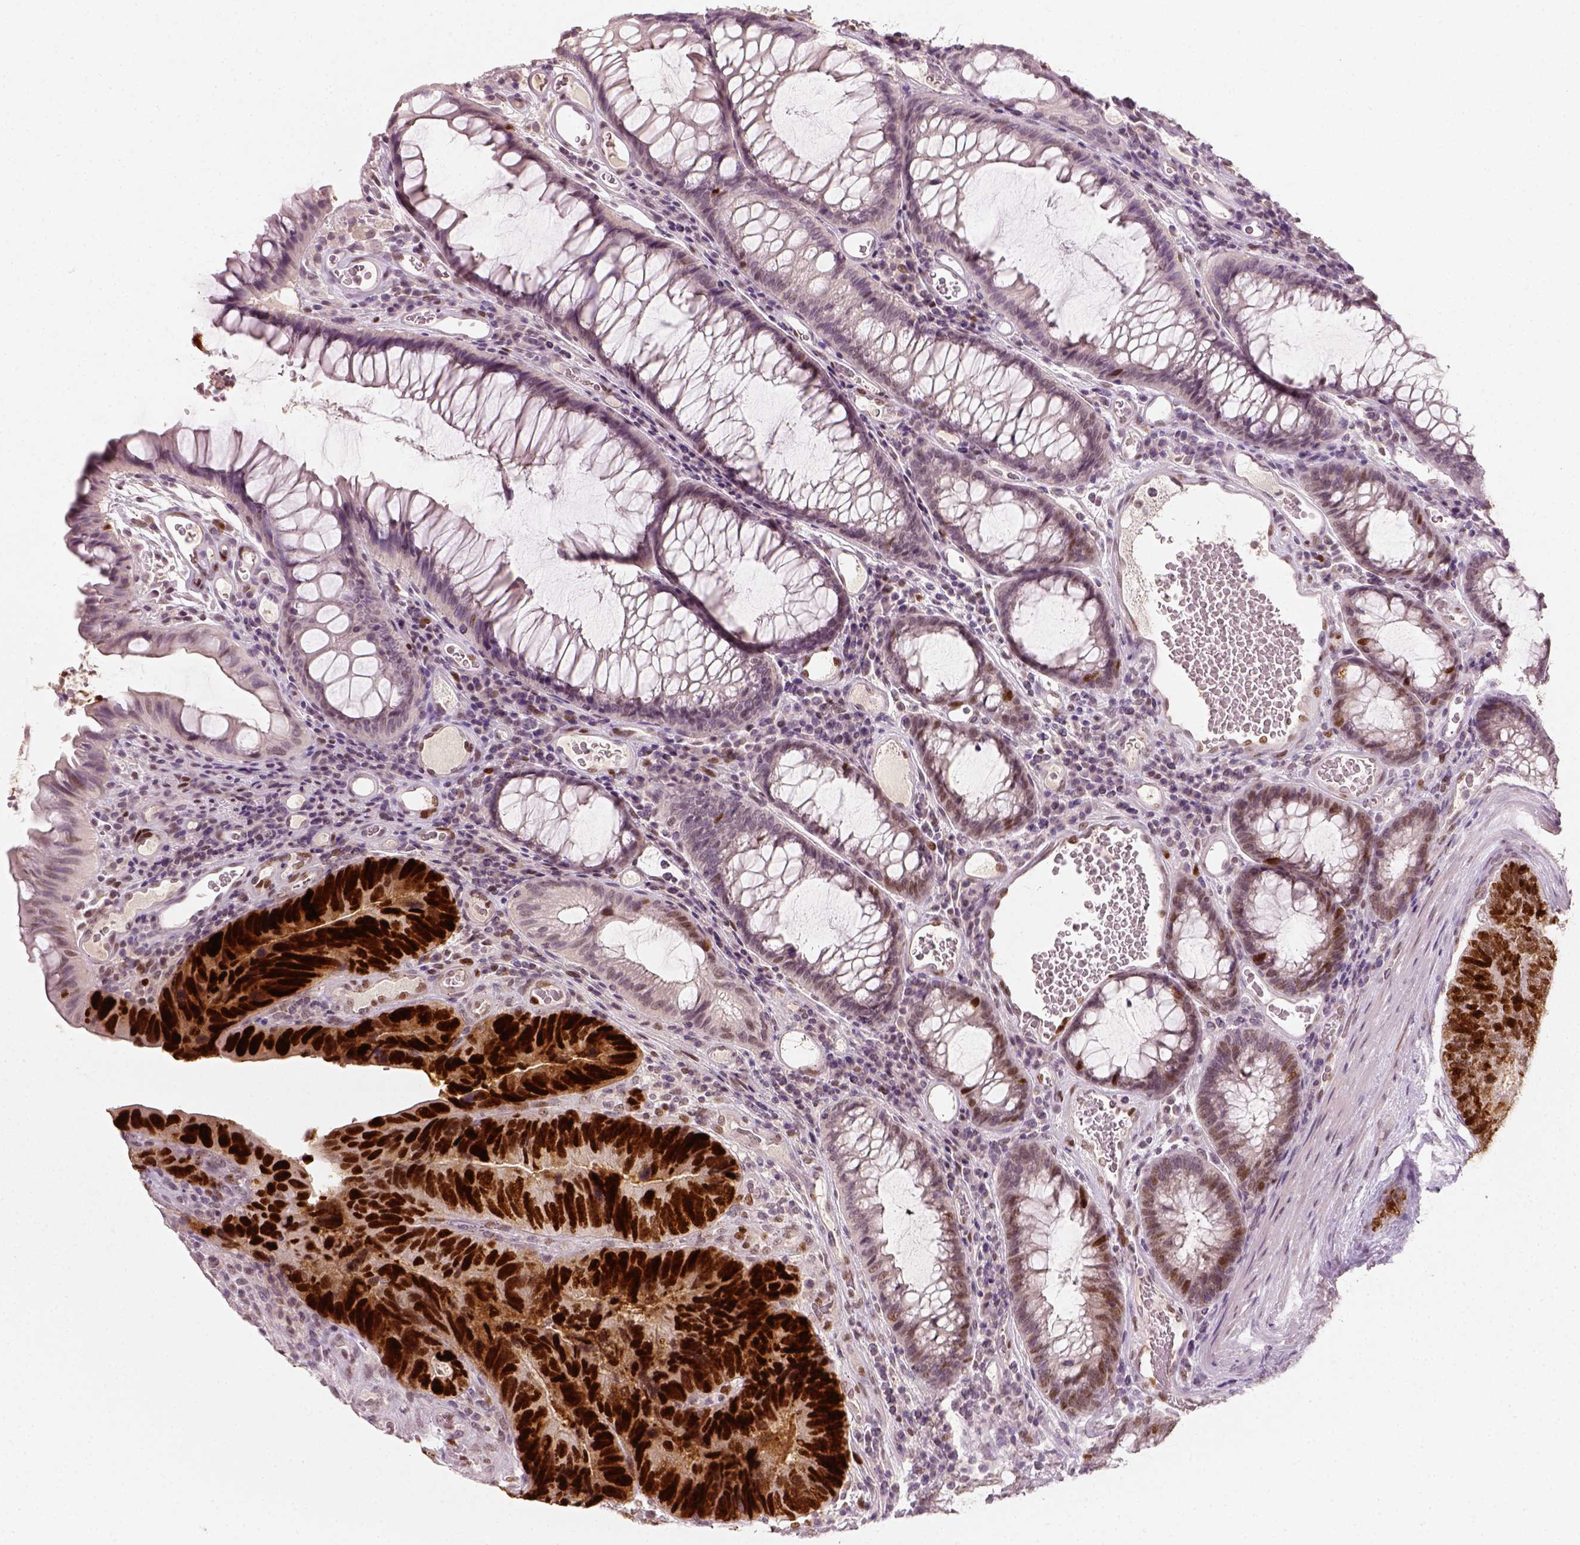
{"staining": {"intensity": "strong", "quantity": ">75%", "location": "nuclear"}, "tissue": "colorectal cancer", "cell_type": "Tumor cells", "image_type": "cancer", "snomed": [{"axis": "morphology", "description": "Adenocarcinoma, NOS"}, {"axis": "topography", "description": "Colon"}], "caption": "Brown immunohistochemical staining in human adenocarcinoma (colorectal) reveals strong nuclear staining in about >75% of tumor cells.", "gene": "TP53", "patient": {"sex": "female", "age": 67}}